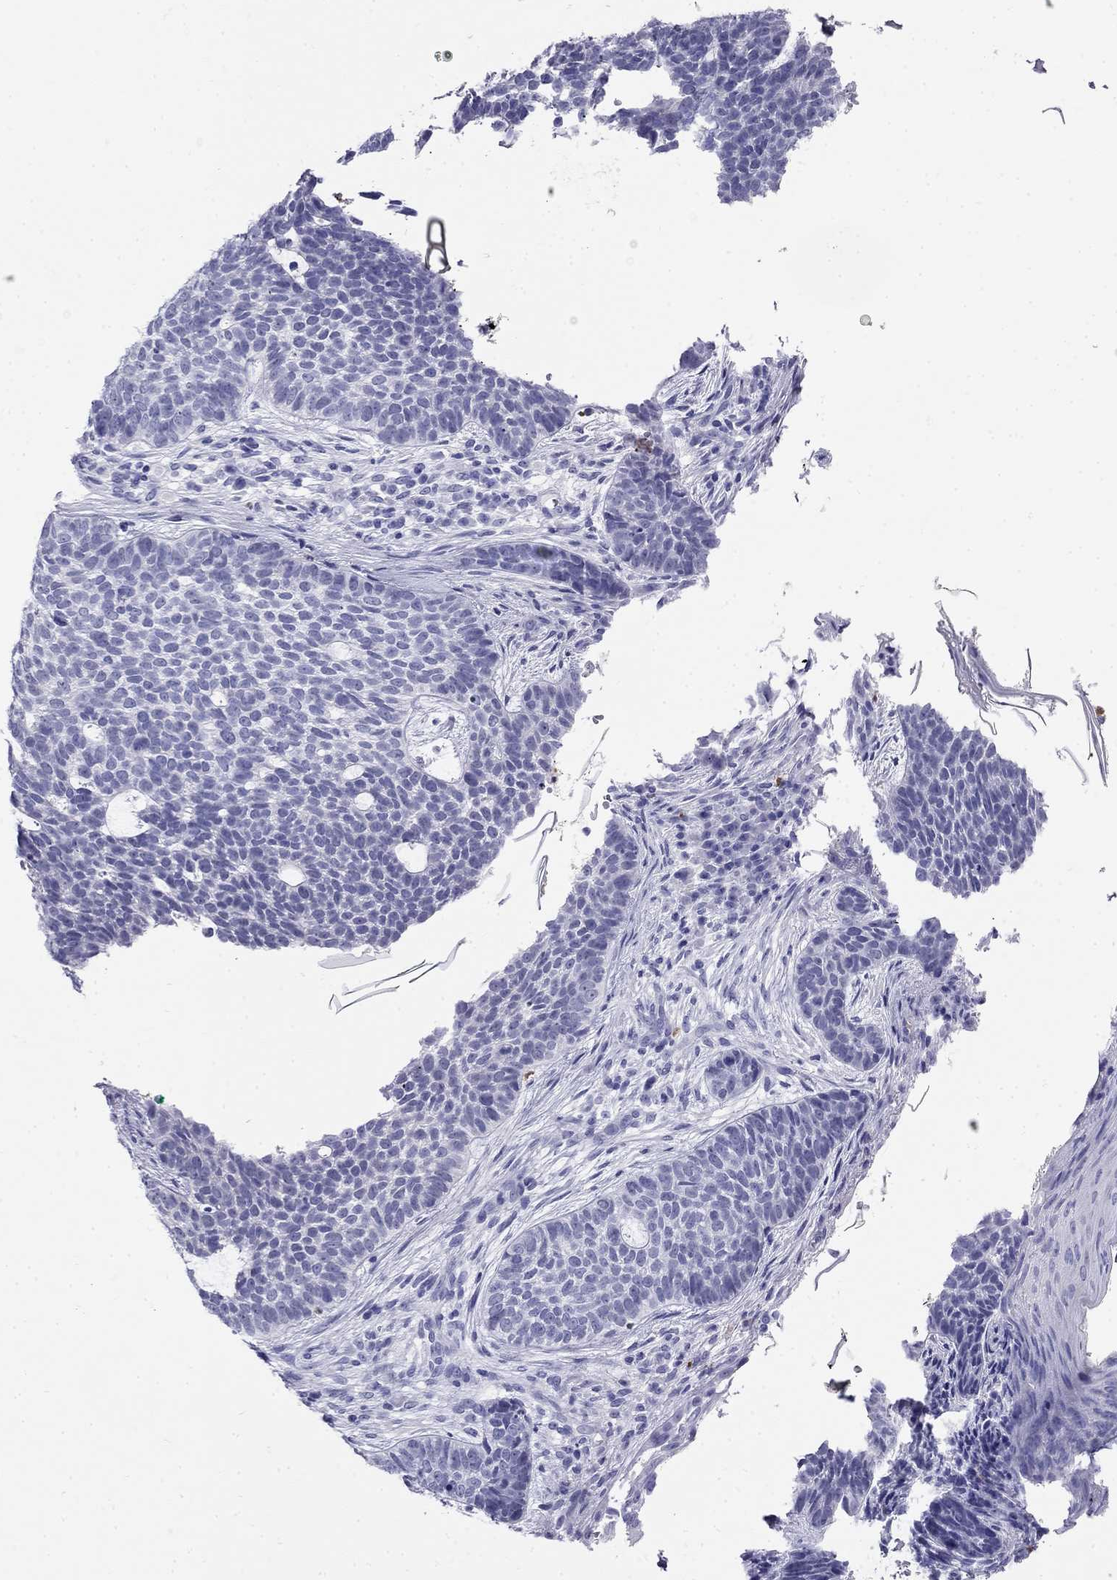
{"staining": {"intensity": "negative", "quantity": "none", "location": "none"}, "tissue": "skin cancer", "cell_type": "Tumor cells", "image_type": "cancer", "snomed": [{"axis": "morphology", "description": "Basal cell carcinoma"}, {"axis": "topography", "description": "Skin"}], "caption": "This is an IHC image of human skin basal cell carcinoma. There is no positivity in tumor cells.", "gene": "PPP1R36", "patient": {"sex": "female", "age": 69}}